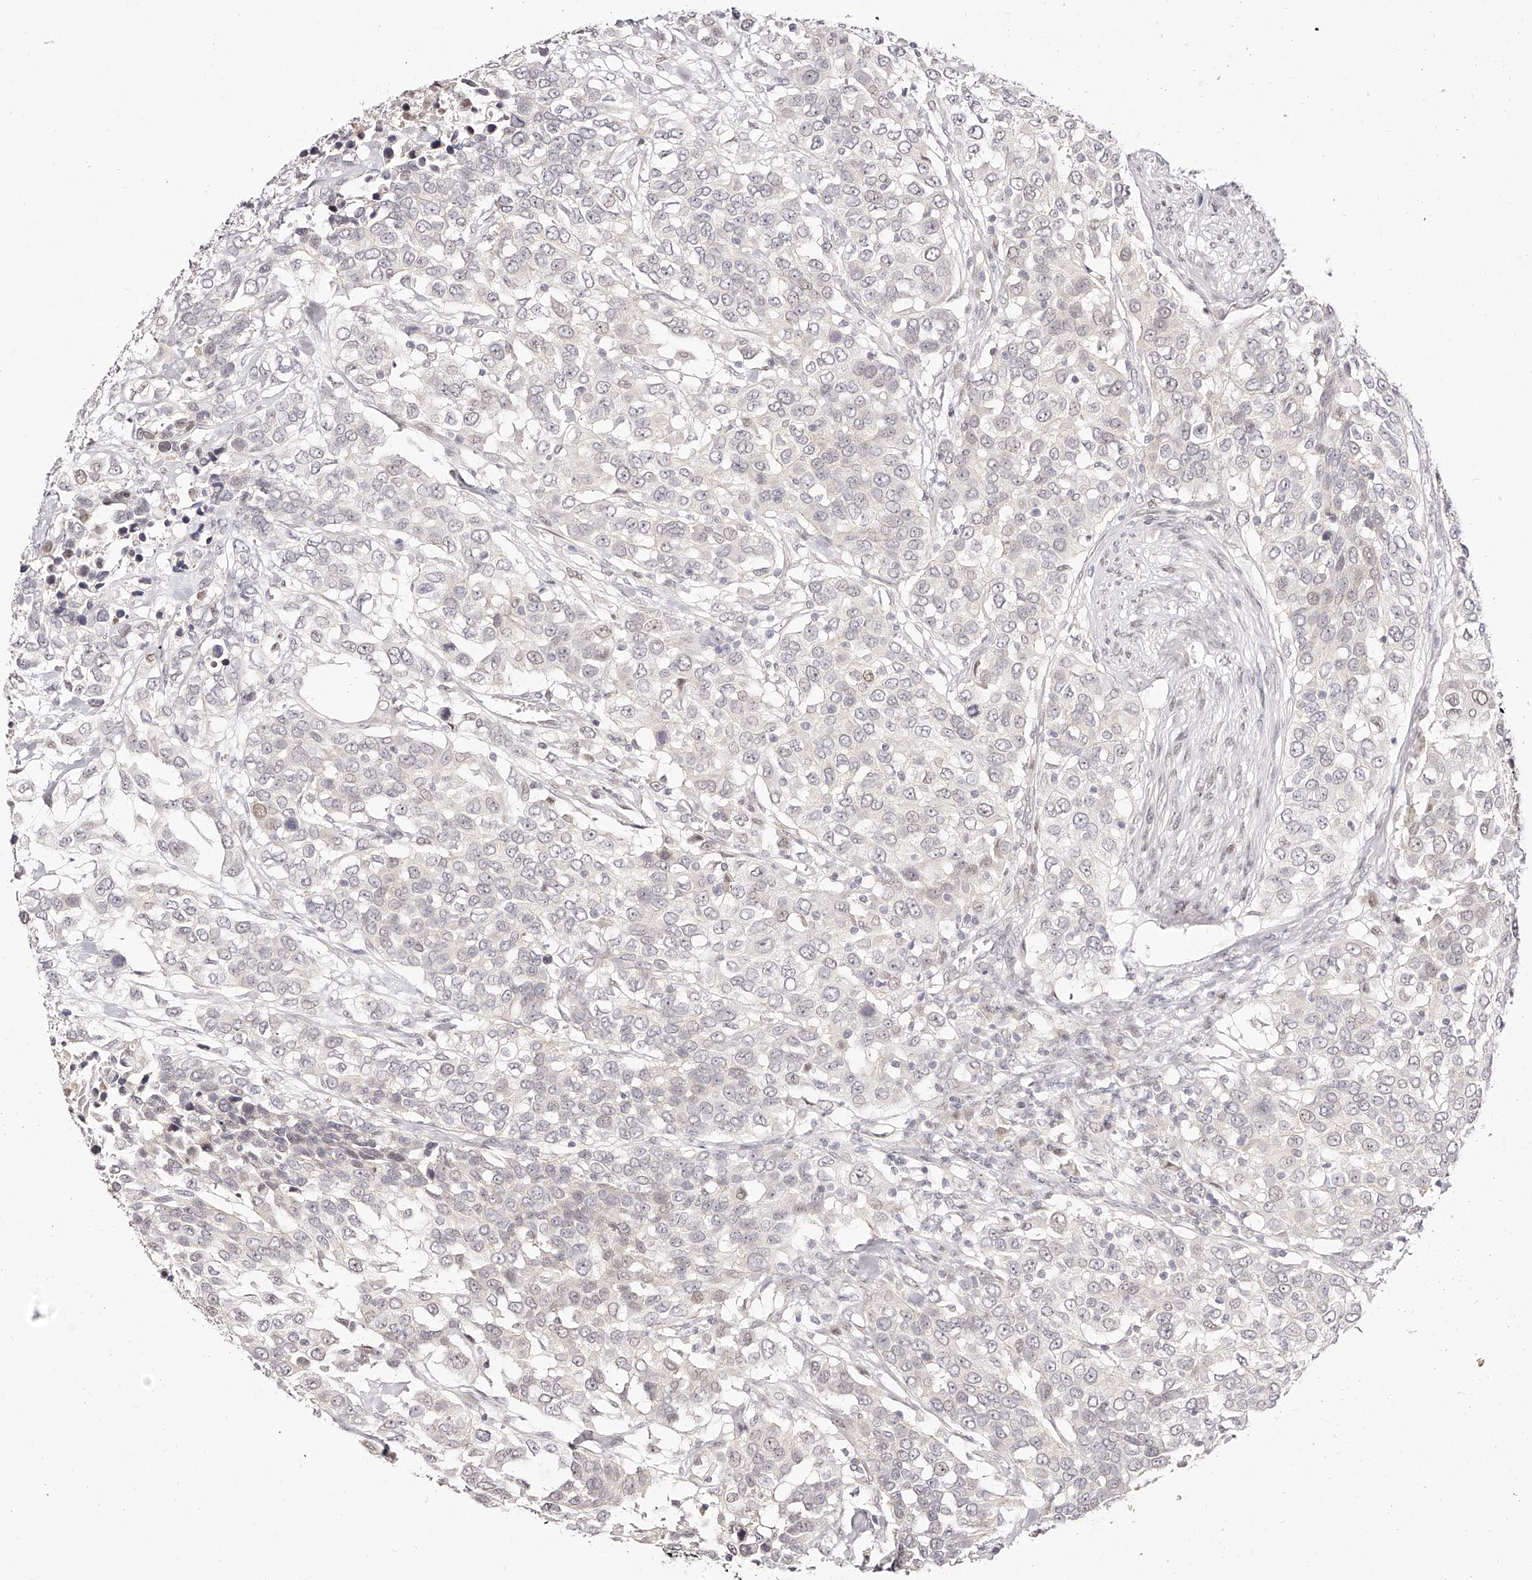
{"staining": {"intensity": "weak", "quantity": "<25%", "location": "nuclear"}, "tissue": "urothelial cancer", "cell_type": "Tumor cells", "image_type": "cancer", "snomed": [{"axis": "morphology", "description": "Urothelial carcinoma, High grade"}, {"axis": "topography", "description": "Urinary bladder"}], "caption": "Immunohistochemistry (IHC) image of urothelial carcinoma (high-grade) stained for a protein (brown), which reveals no positivity in tumor cells.", "gene": "USF3", "patient": {"sex": "female", "age": 80}}